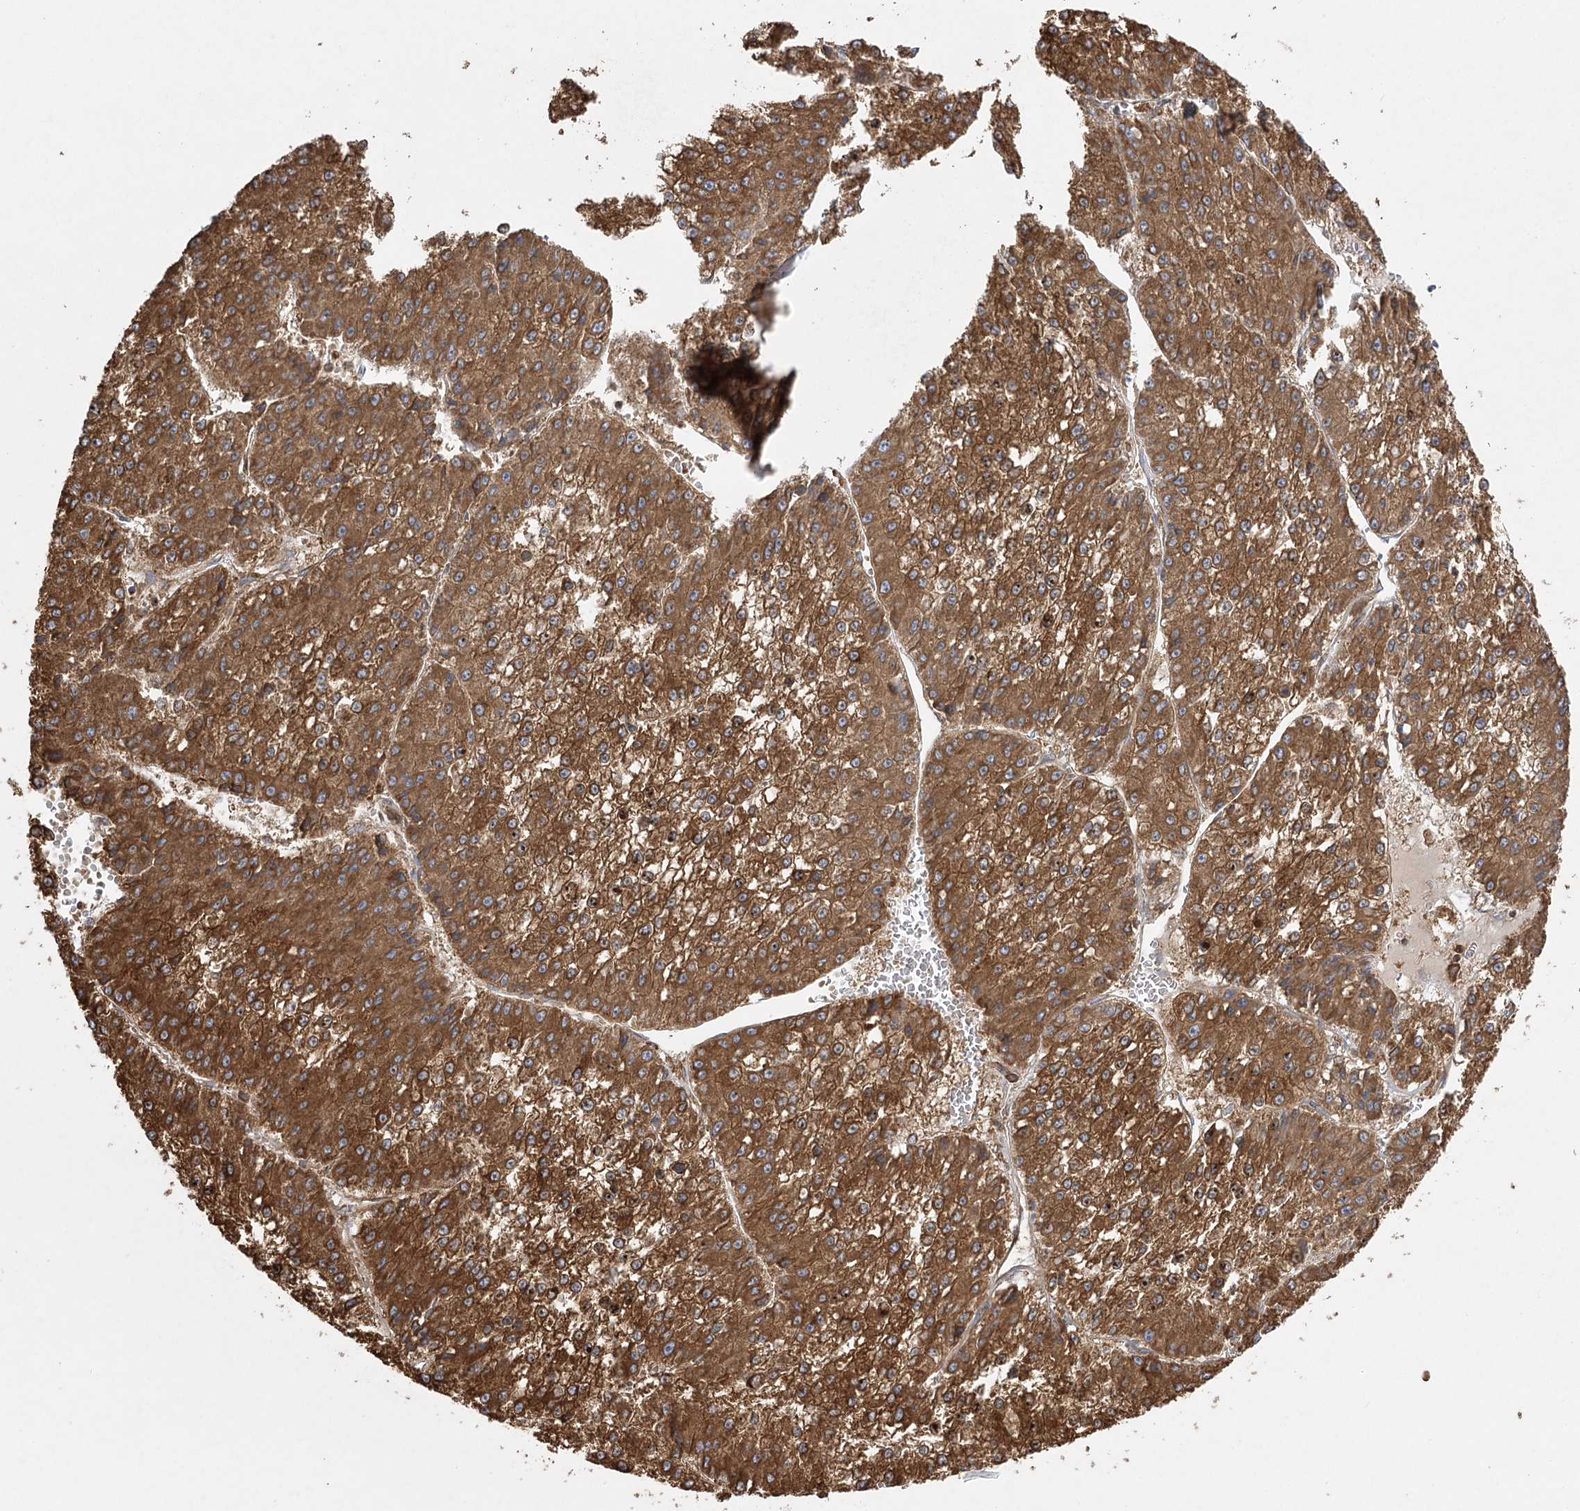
{"staining": {"intensity": "strong", "quantity": ">75%", "location": "cytoplasmic/membranous"}, "tissue": "liver cancer", "cell_type": "Tumor cells", "image_type": "cancer", "snomed": [{"axis": "morphology", "description": "Carcinoma, Hepatocellular, NOS"}, {"axis": "topography", "description": "Liver"}], "caption": "Liver cancer (hepatocellular carcinoma) stained for a protein (brown) exhibits strong cytoplasmic/membranous positive staining in approximately >75% of tumor cells.", "gene": "ACAP2", "patient": {"sex": "female", "age": 73}}